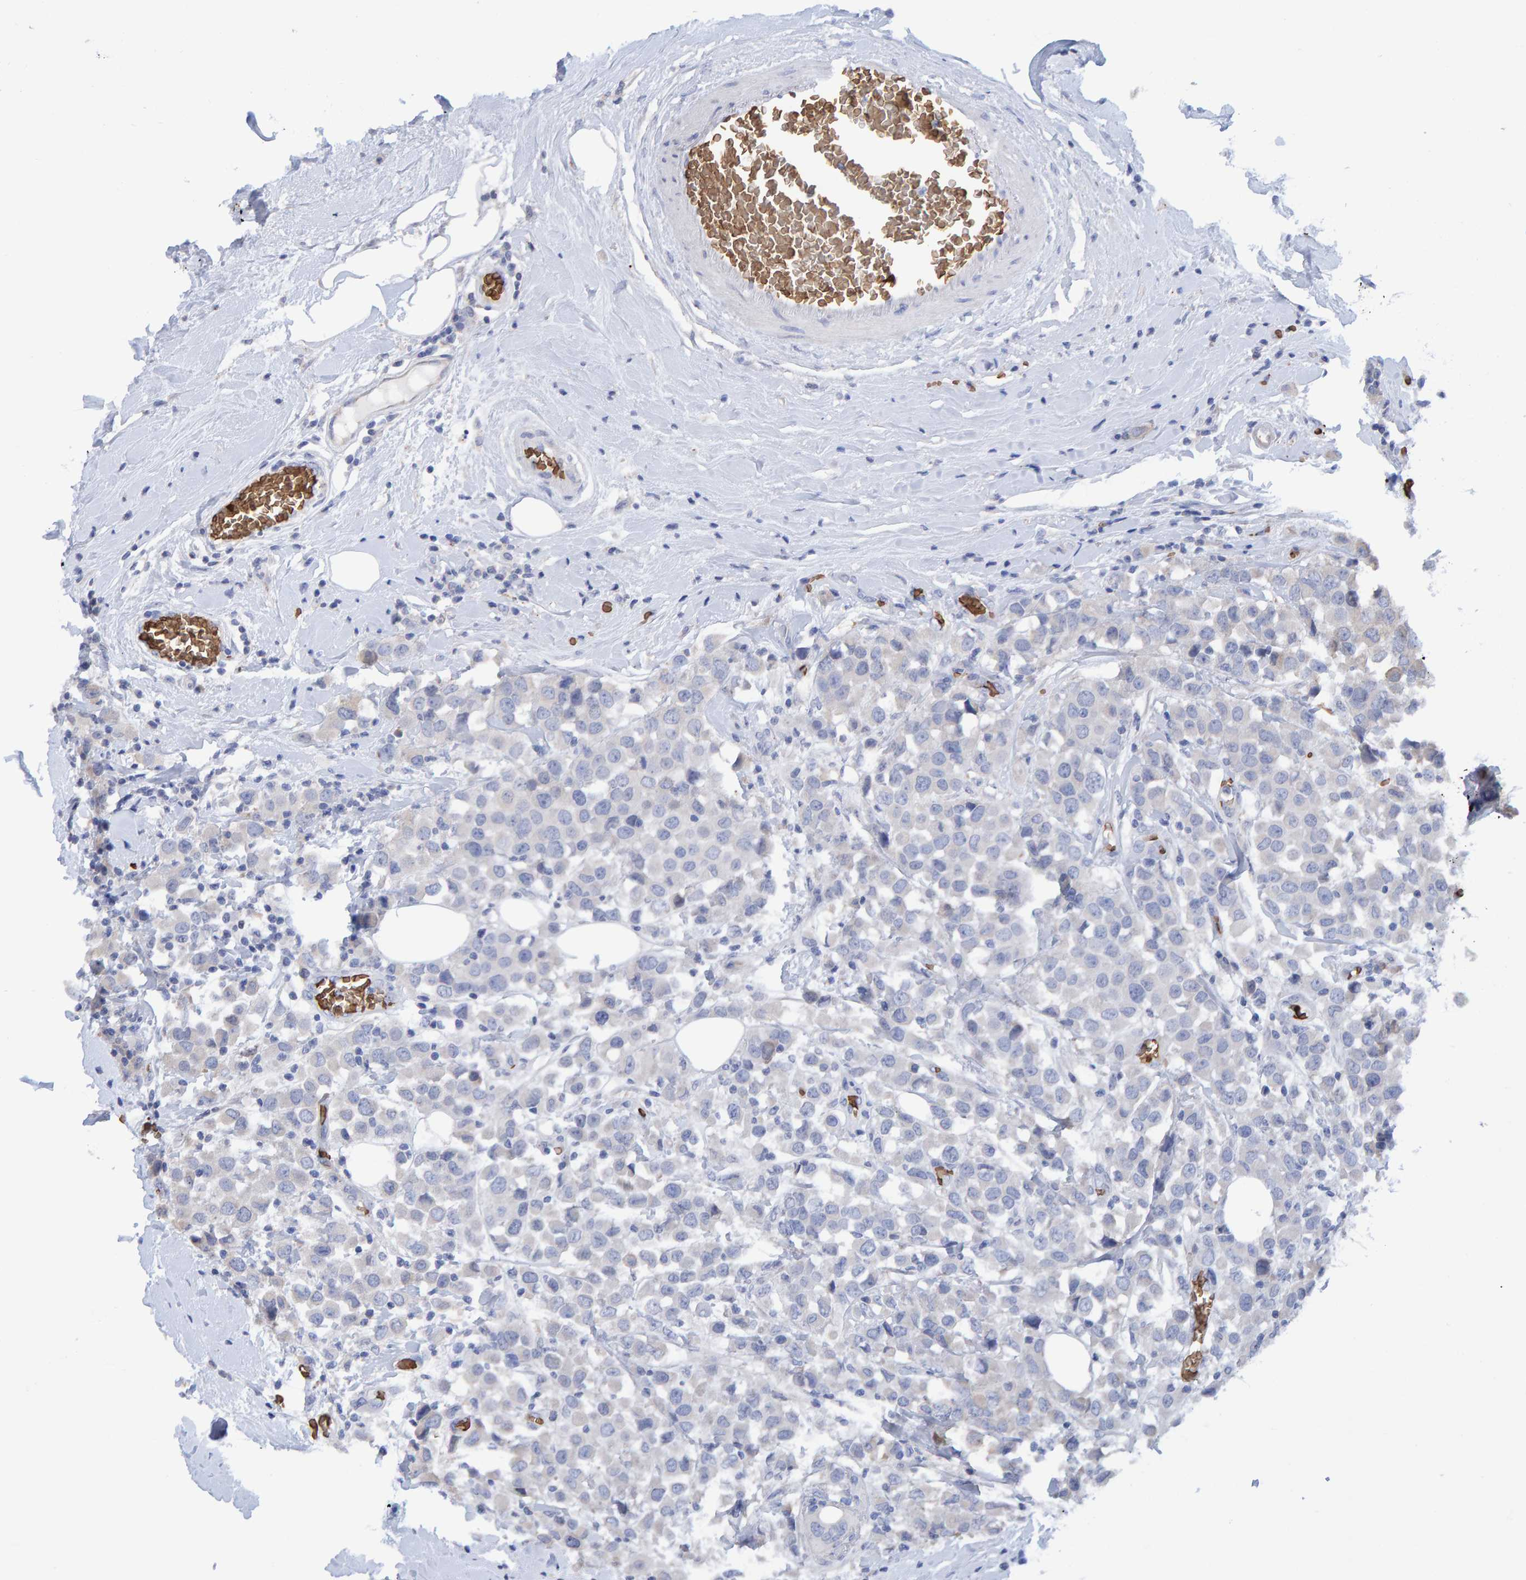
{"staining": {"intensity": "weak", "quantity": "25%-75%", "location": "cytoplasmic/membranous"}, "tissue": "breast cancer", "cell_type": "Tumor cells", "image_type": "cancer", "snomed": [{"axis": "morphology", "description": "Duct carcinoma"}, {"axis": "topography", "description": "Breast"}], "caption": "Infiltrating ductal carcinoma (breast) tissue demonstrates weak cytoplasmic/membranous positivity in about 25%-75% of tumor cells, visualized by immunohistochemistry.", "gene": "VPS9D1", "patient": {"sex": "female", "age": 61}}